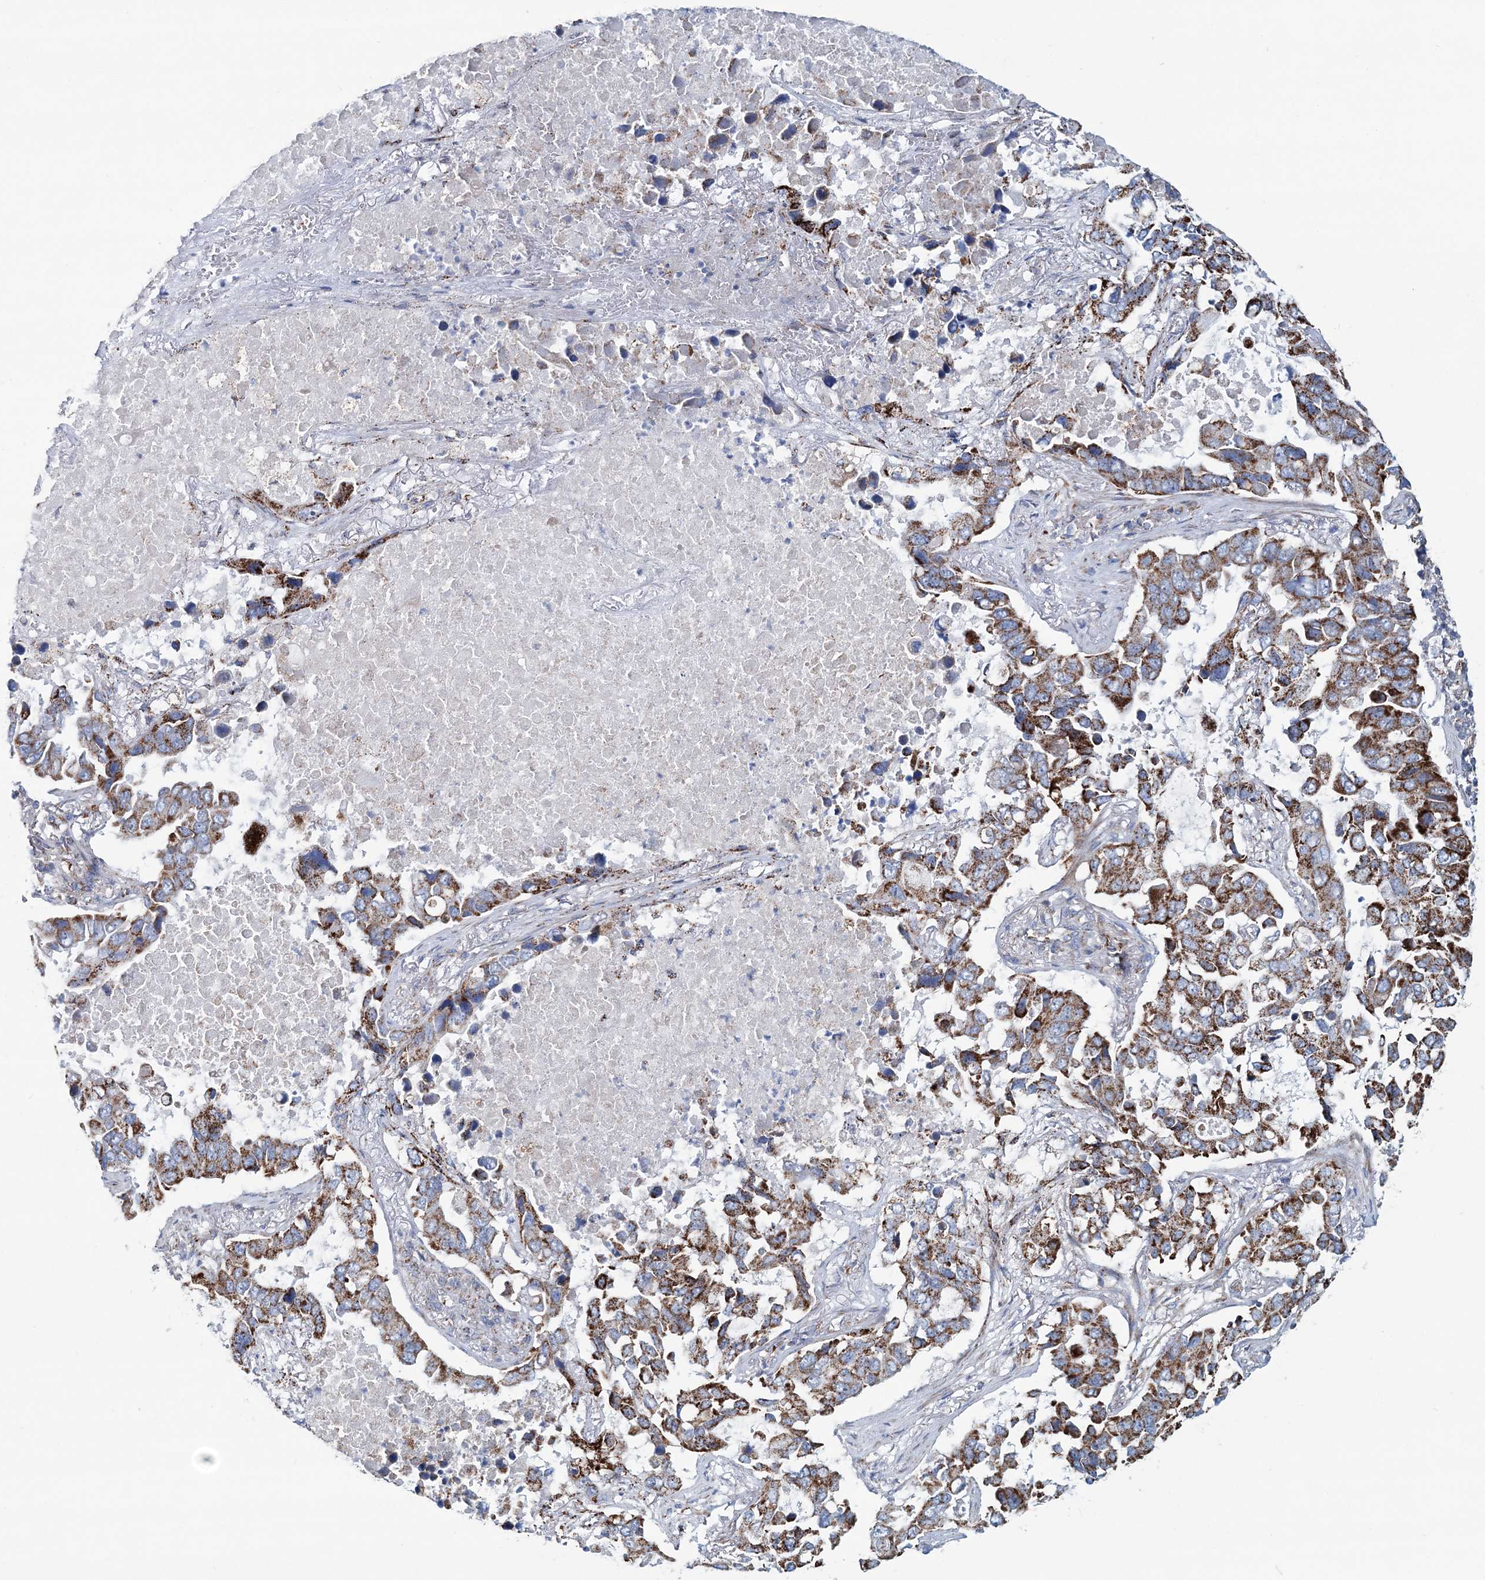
{"staining": {"intensity": "moderate", "quantity": ">75%", "location": "cytoplasmic/membranous"}, "tissue": "lung cancer", "cell_type": "Tumor cells", "image_type": "cancer", "snomed": [{"axis": "morphology", "description": "Adenocarcinoma, NOS"}, {"axis": "topography", "description": "Lung"}], "caption": "A micrograph of human lung adenocarcinoma stained for a protein reveals moderate cytoplasmic/membranous brown staining in tumor cells. (Stains: DAB in brown, nuclei in blue, Microscopy: brightfield microscopy at high magnification).", "gene": "ARHGAP6", "patient": {"sex": "male", "age": 64}}